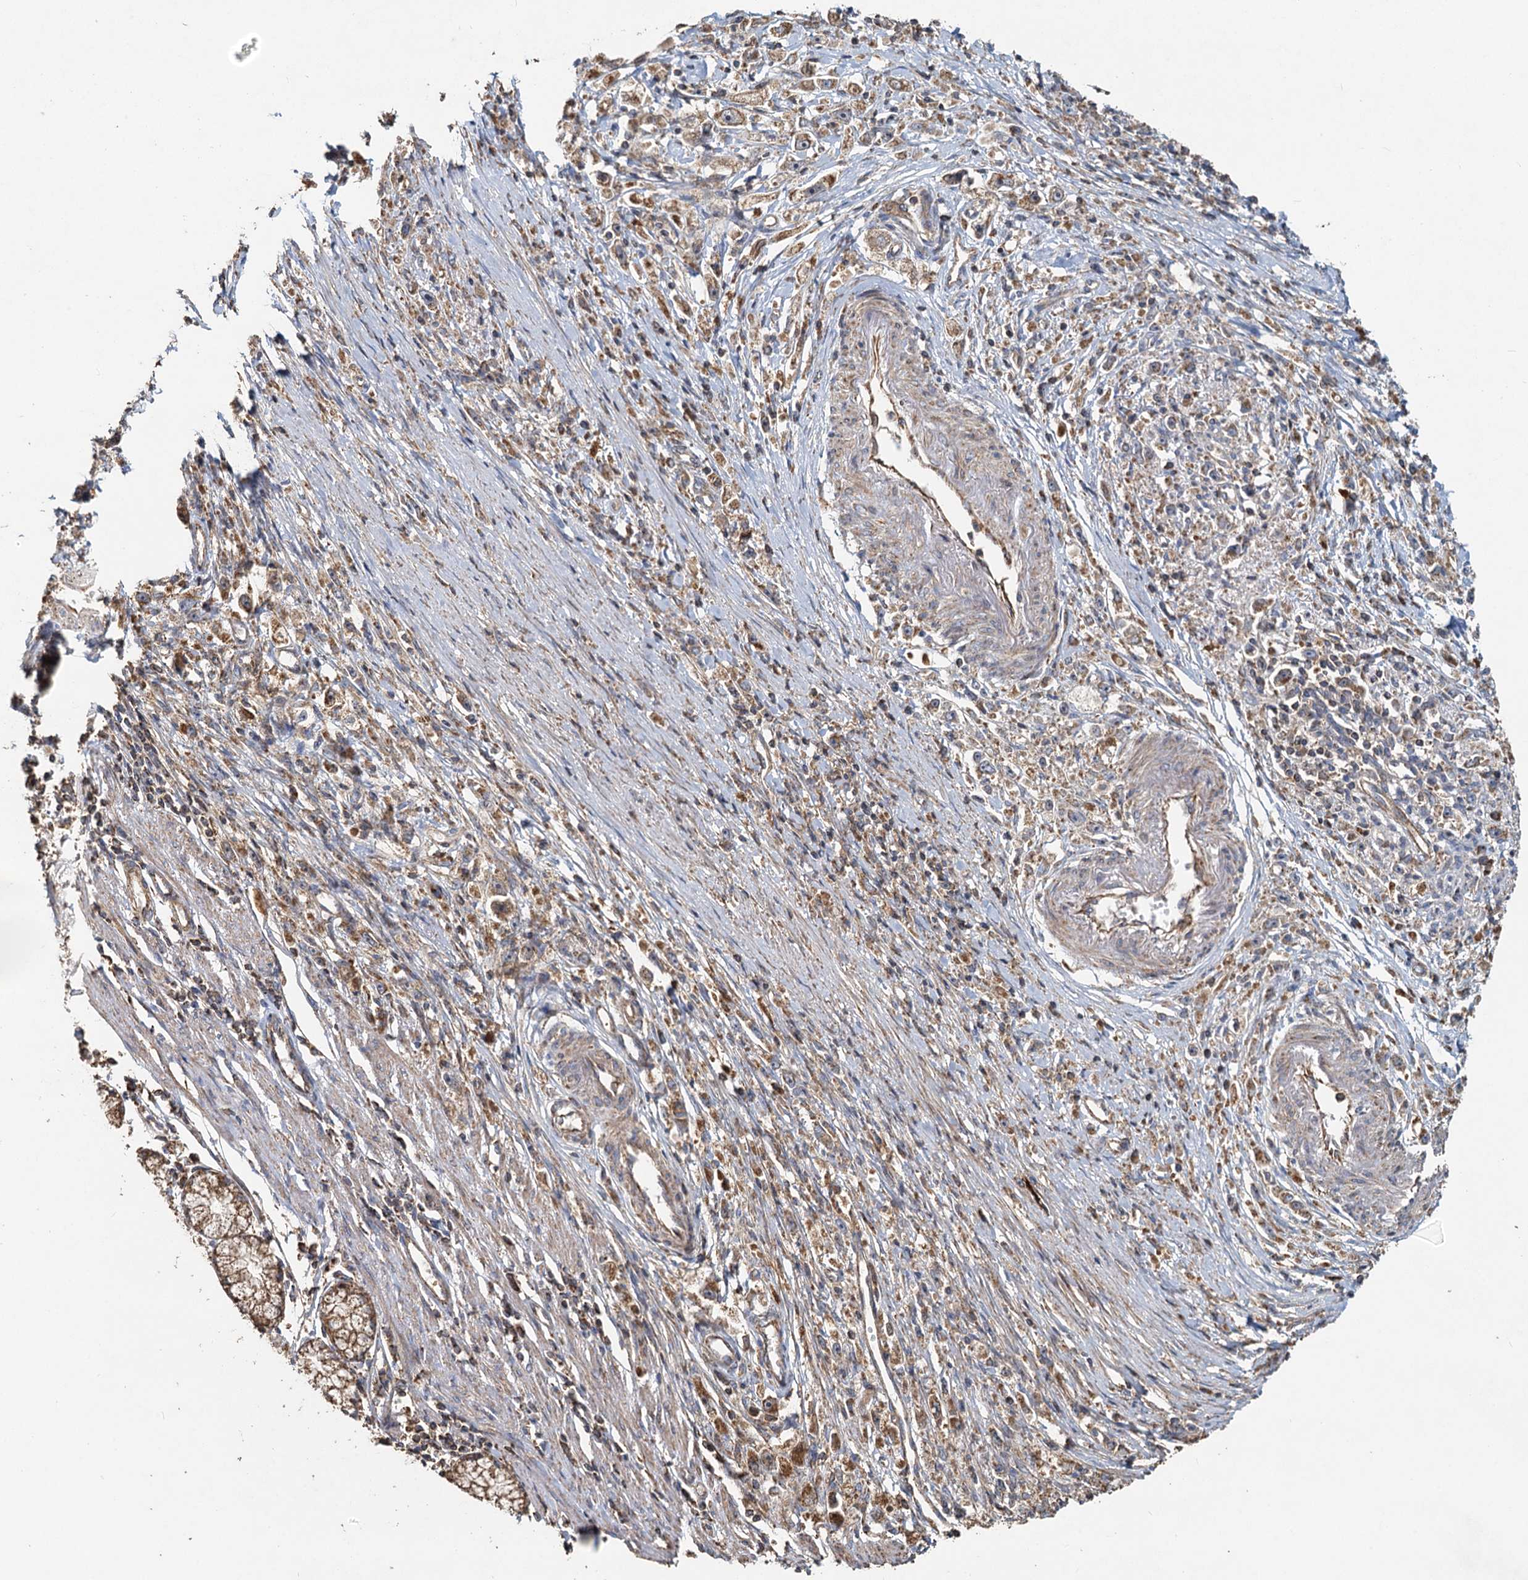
{"staining": {"intensity": "moderate", "quantity": ">75%", "location": "cytoplasmic/membranous"}, "tissue": "stomach cancer", "cell_type": "Tumor cells", "image_type": "cancer", "snomed": [{"axis": "morphology", "description": "Adenocarcinoma, NOS"}, {"axis": "topography", "description": "Stomach"}], "caption": "IHC histopathology image of neoplastic tissue: adenocarcinoma (stomach) stained using immunohistochemistry (IHC) reveals medium levels of moderate protein expression localized specifically in the cytoplasmic/membranous of tumor cells, appearing as a cytoplasmic/membranous brown color.", "gene": "SDS", "patient": {"sex": "female", "age": 59}}